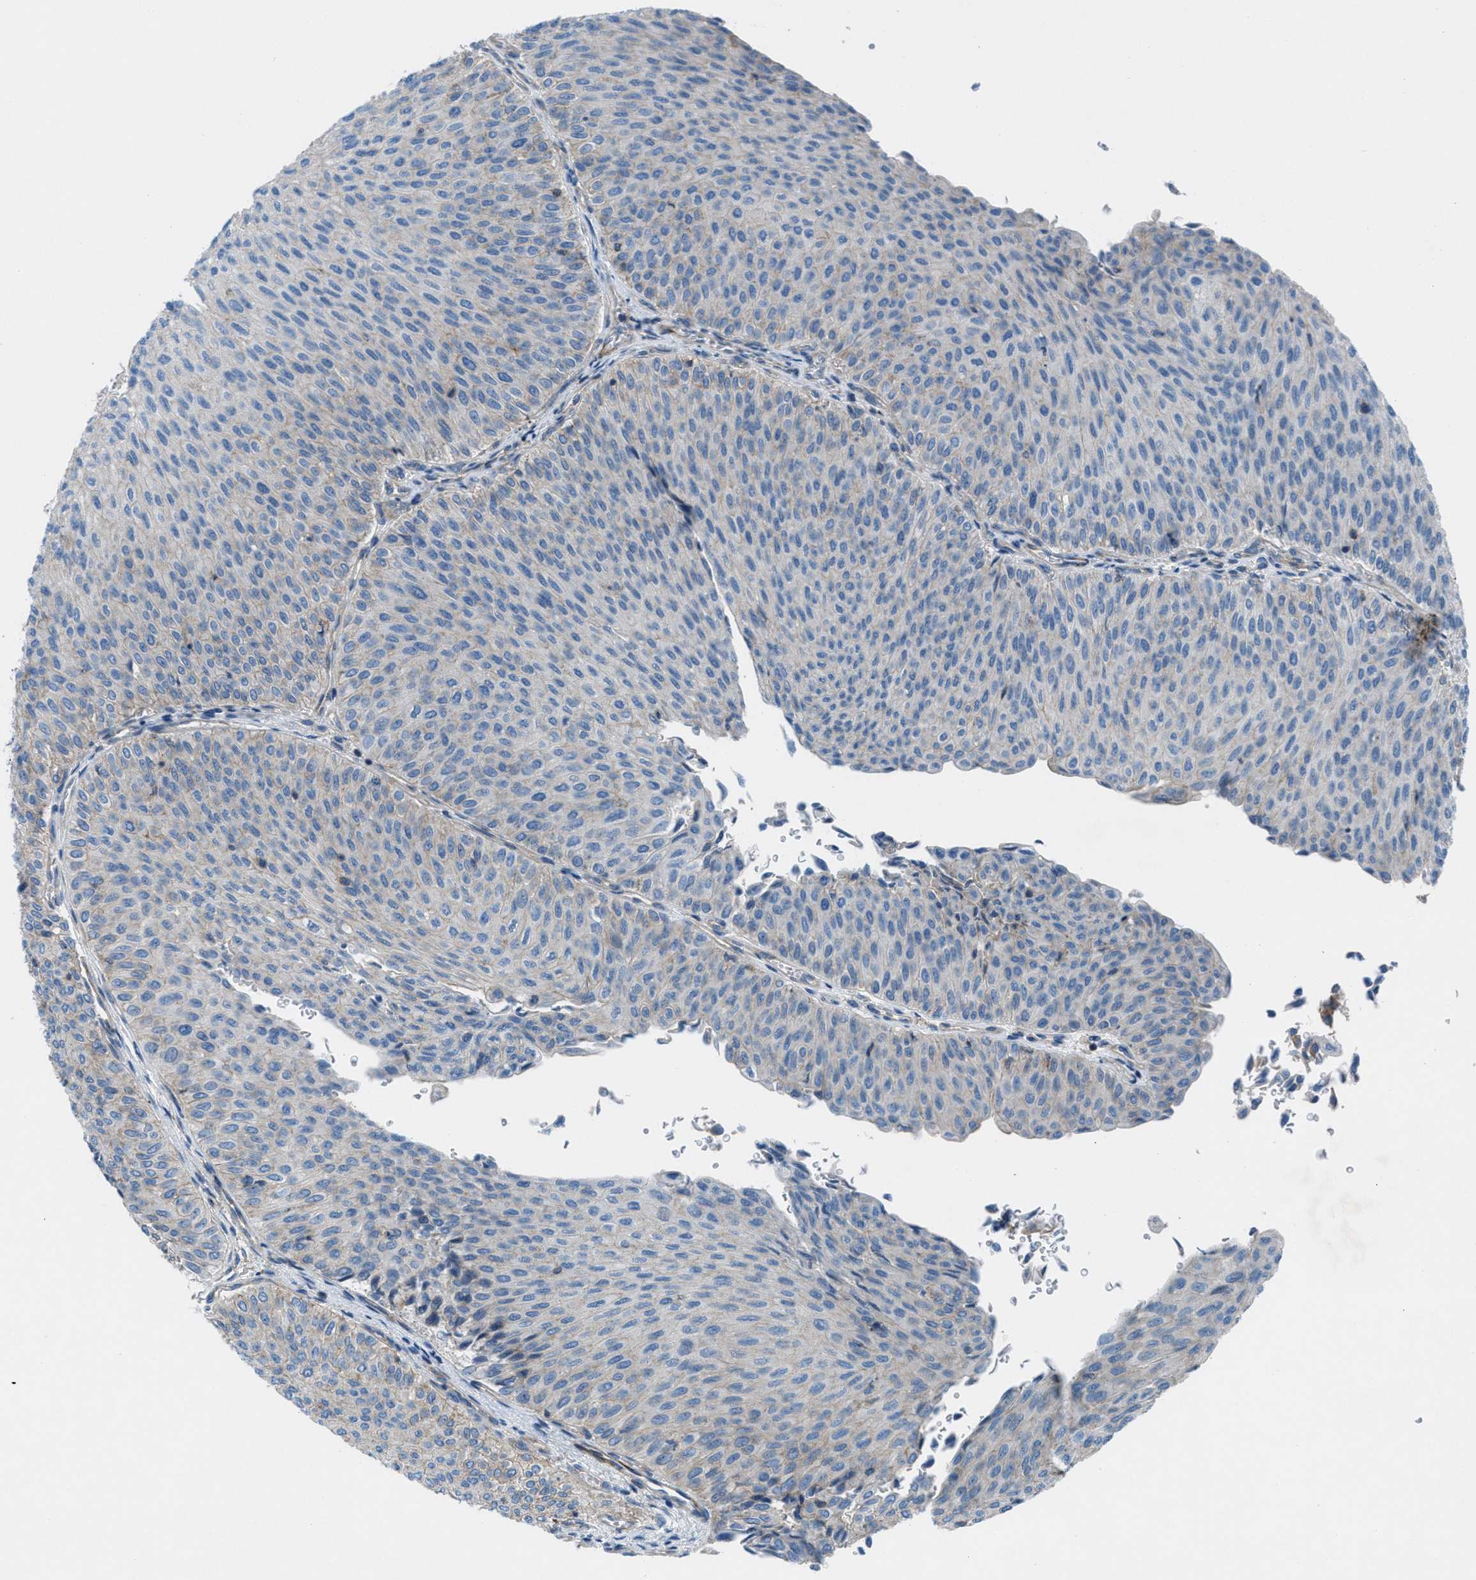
{"staining": {"intensity": "negative", "quantity": "none", "location": "none"}, "tissue": "urothelial cancer", "cell_type": "Tumor cells", "image_type": "cancer", "snomed": [{"axis": "morphology", "description": "Urothelial carcinoma, Low grade"}, {"axis": "topography", "description": "Urinary bladder"}], "caption": "A high-resolution photomicrograph shows immunohistochemistry staining of low-grade urothelial carcinoma, which displays no significant expression in tumor cells.", "gene": "MFSD13A", "patient": {"sex": "male", "age": 78}}